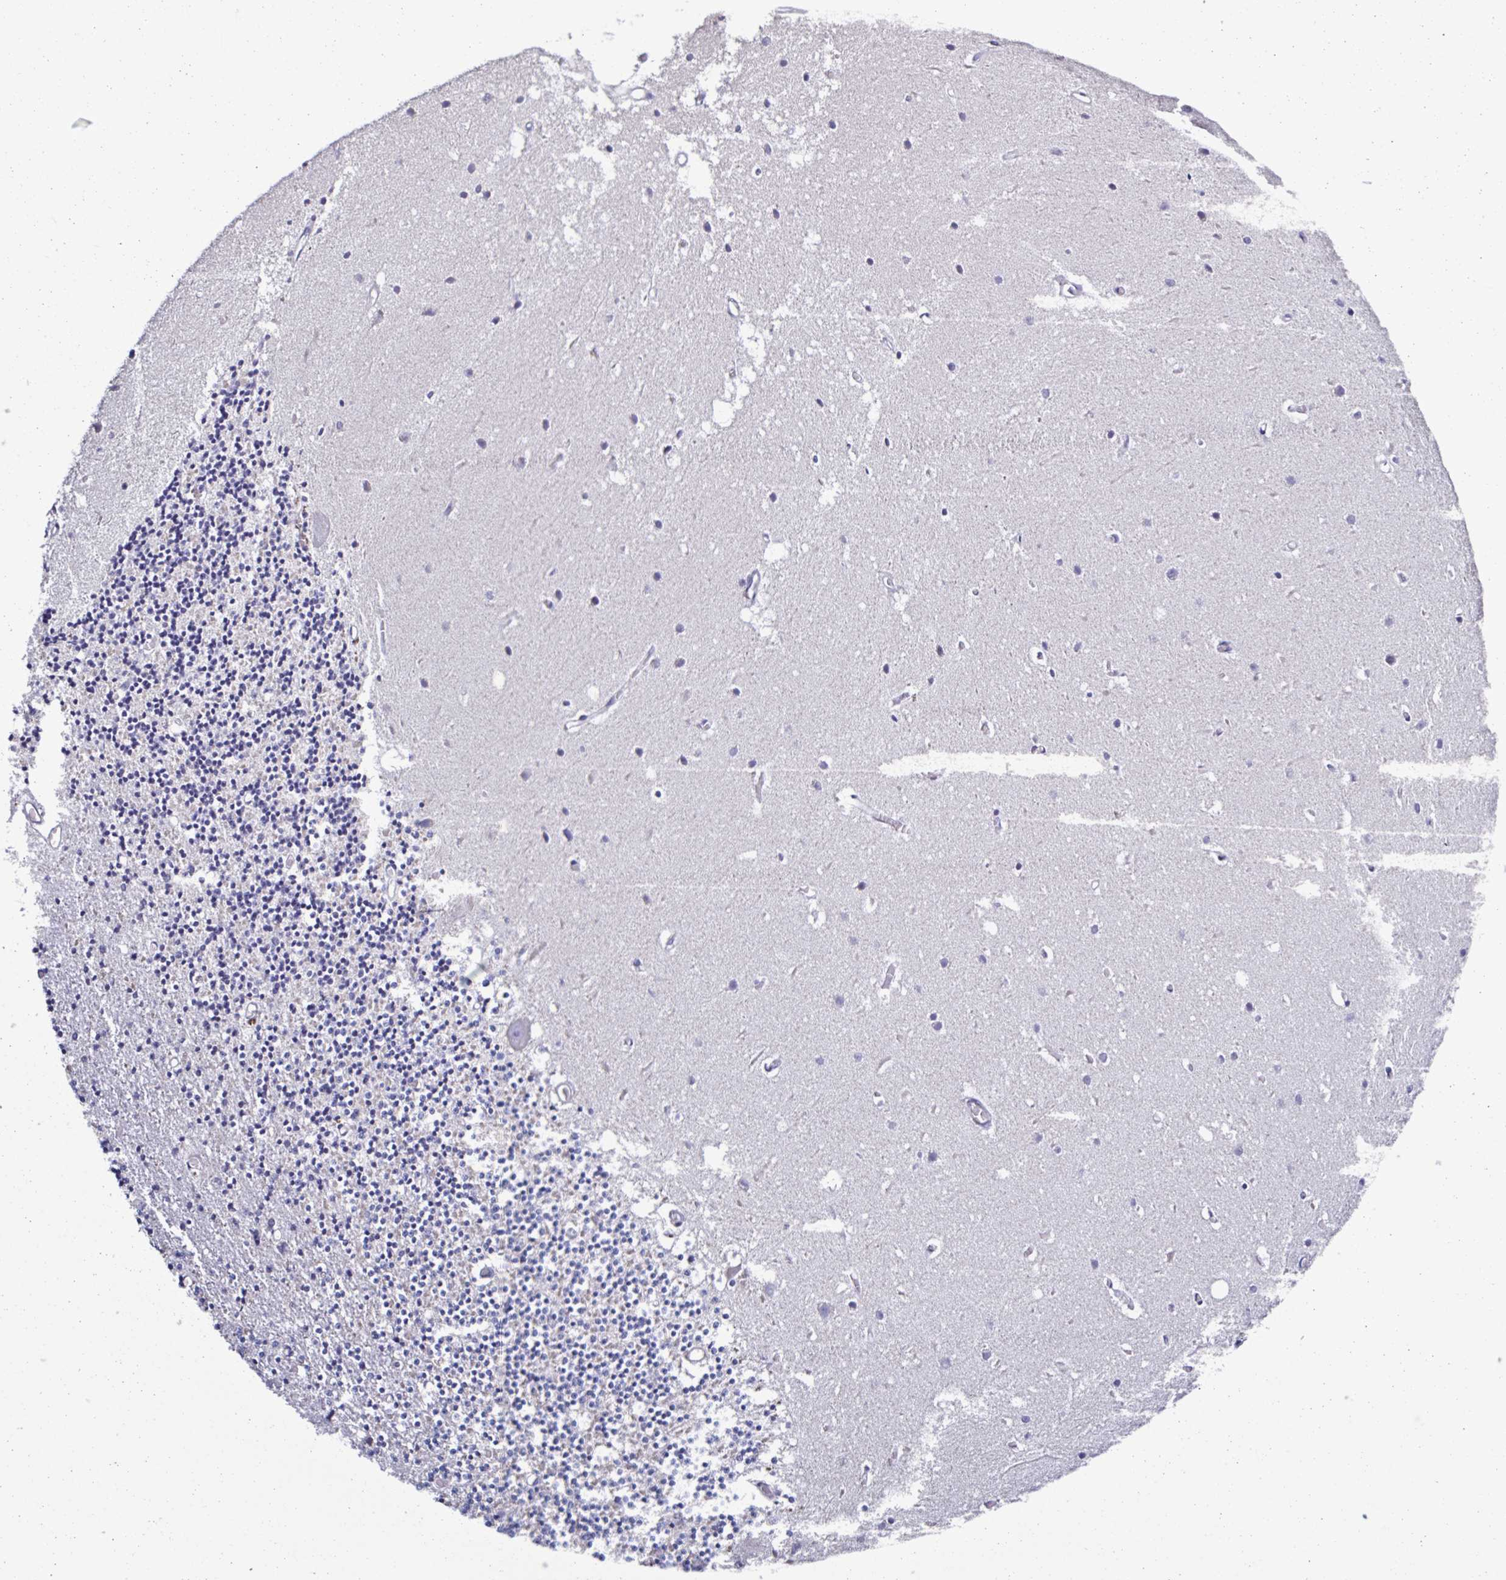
{"staining": {"intensity": "negative", "quantity": "none", "location": "none"}, "tissue": "cerebellum", "cell_type": "Cells in granular layer", "image_type": "normal", "snomed": [{"axis": "morphology", "description": "Normal tissue, NOS"}, {"axis": "topography", "description": "Cerebellum"}], "caption": "Immunohistochemistry (IHC) of normal human cerebellum displays no staining in cells in granular layer. (DAB IHC with hematoxylin counter stain).", "gene": "PLA2G4E", "patient": {"sex": "male", "age": 70}}